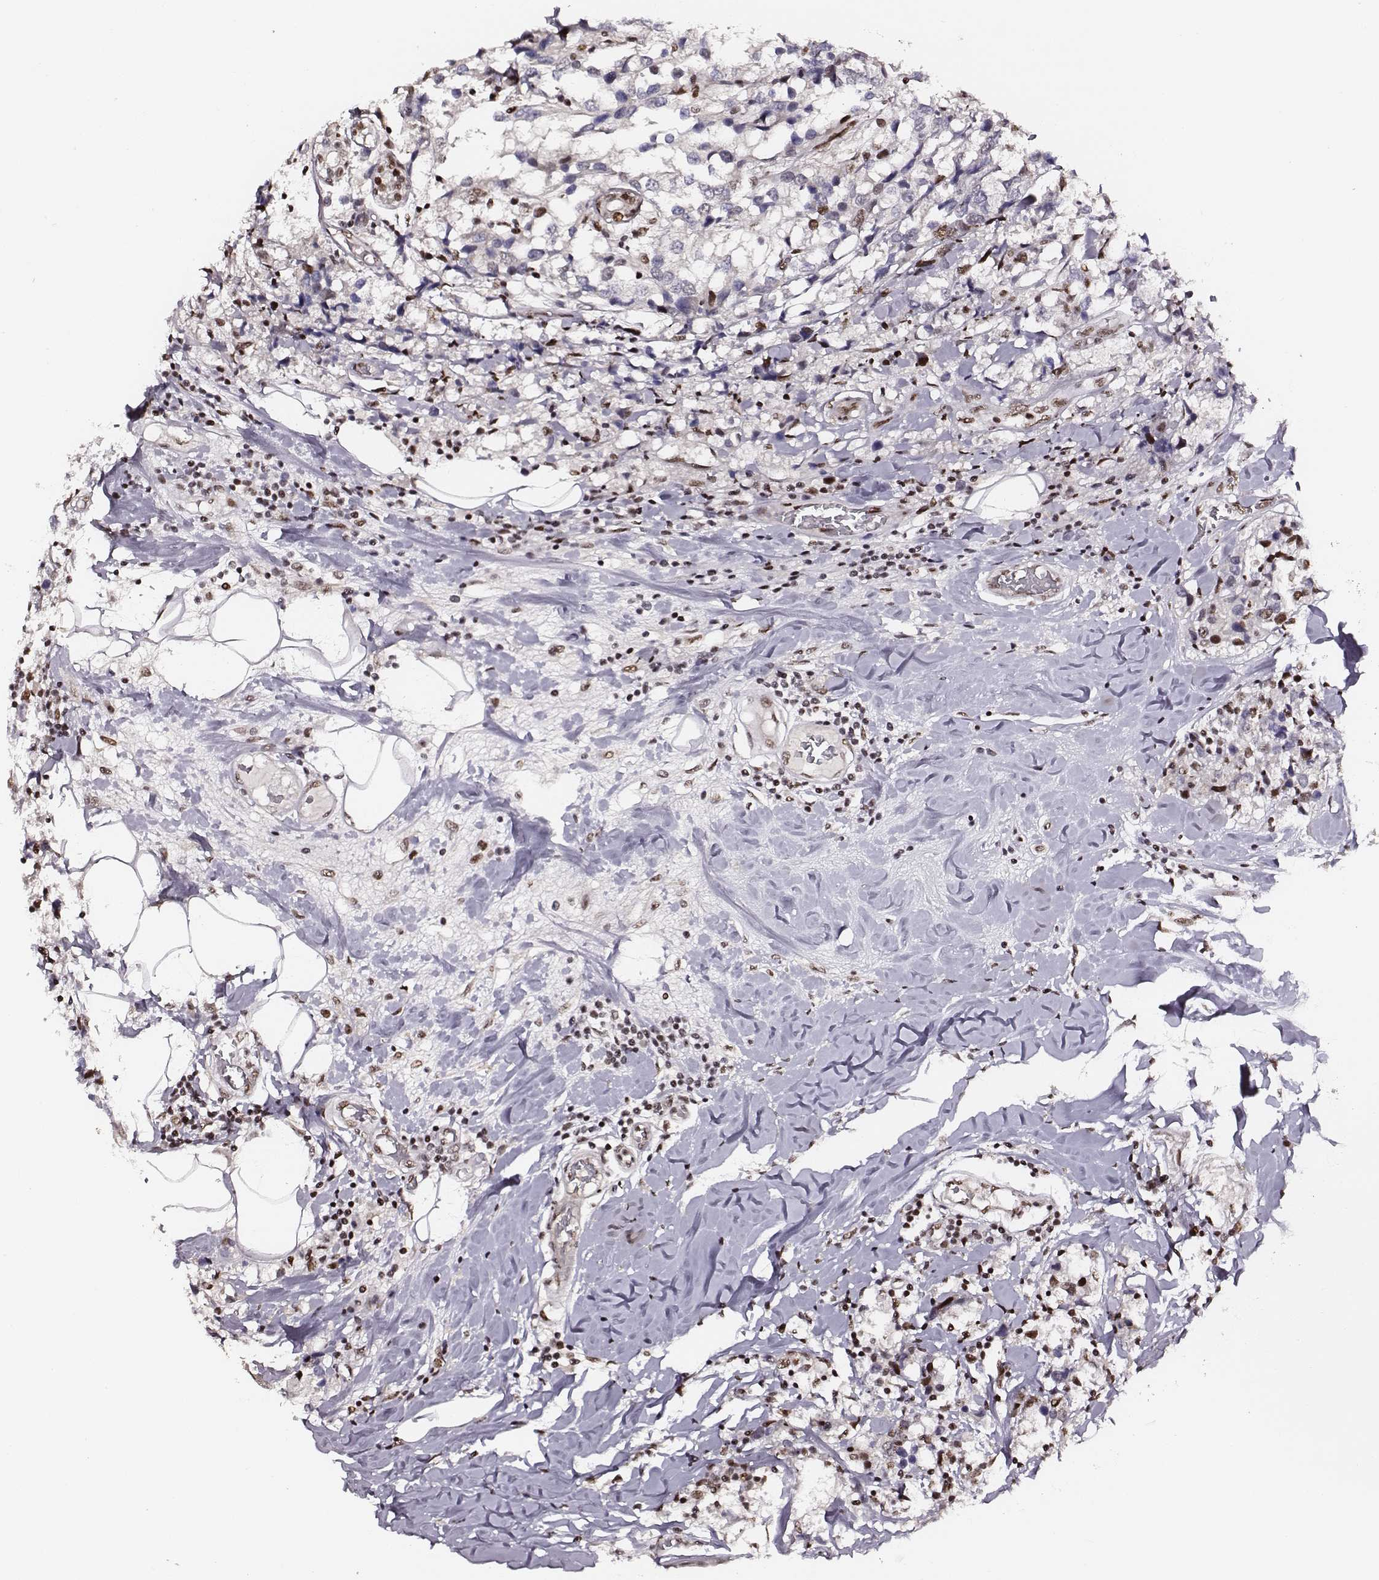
{"staining": {"intensity": "moderate", "quantity": "<25%", "location": "nuclear"}, "tissue": "breast cancer", "cell_type": "Tumor cells", "image_type": "cancer", "snomed": [{"axis": "morphology", "description": "Lobular carcinoma"}, {"axis": "topography", "description": "Breast"}], "caption": "A brown stain shows moderate nuclear expression of a protein in lobular carcinoma (breast) tumor cells.", "gene": "PPARA", "patient": {"sex": "female", "age": 59}}